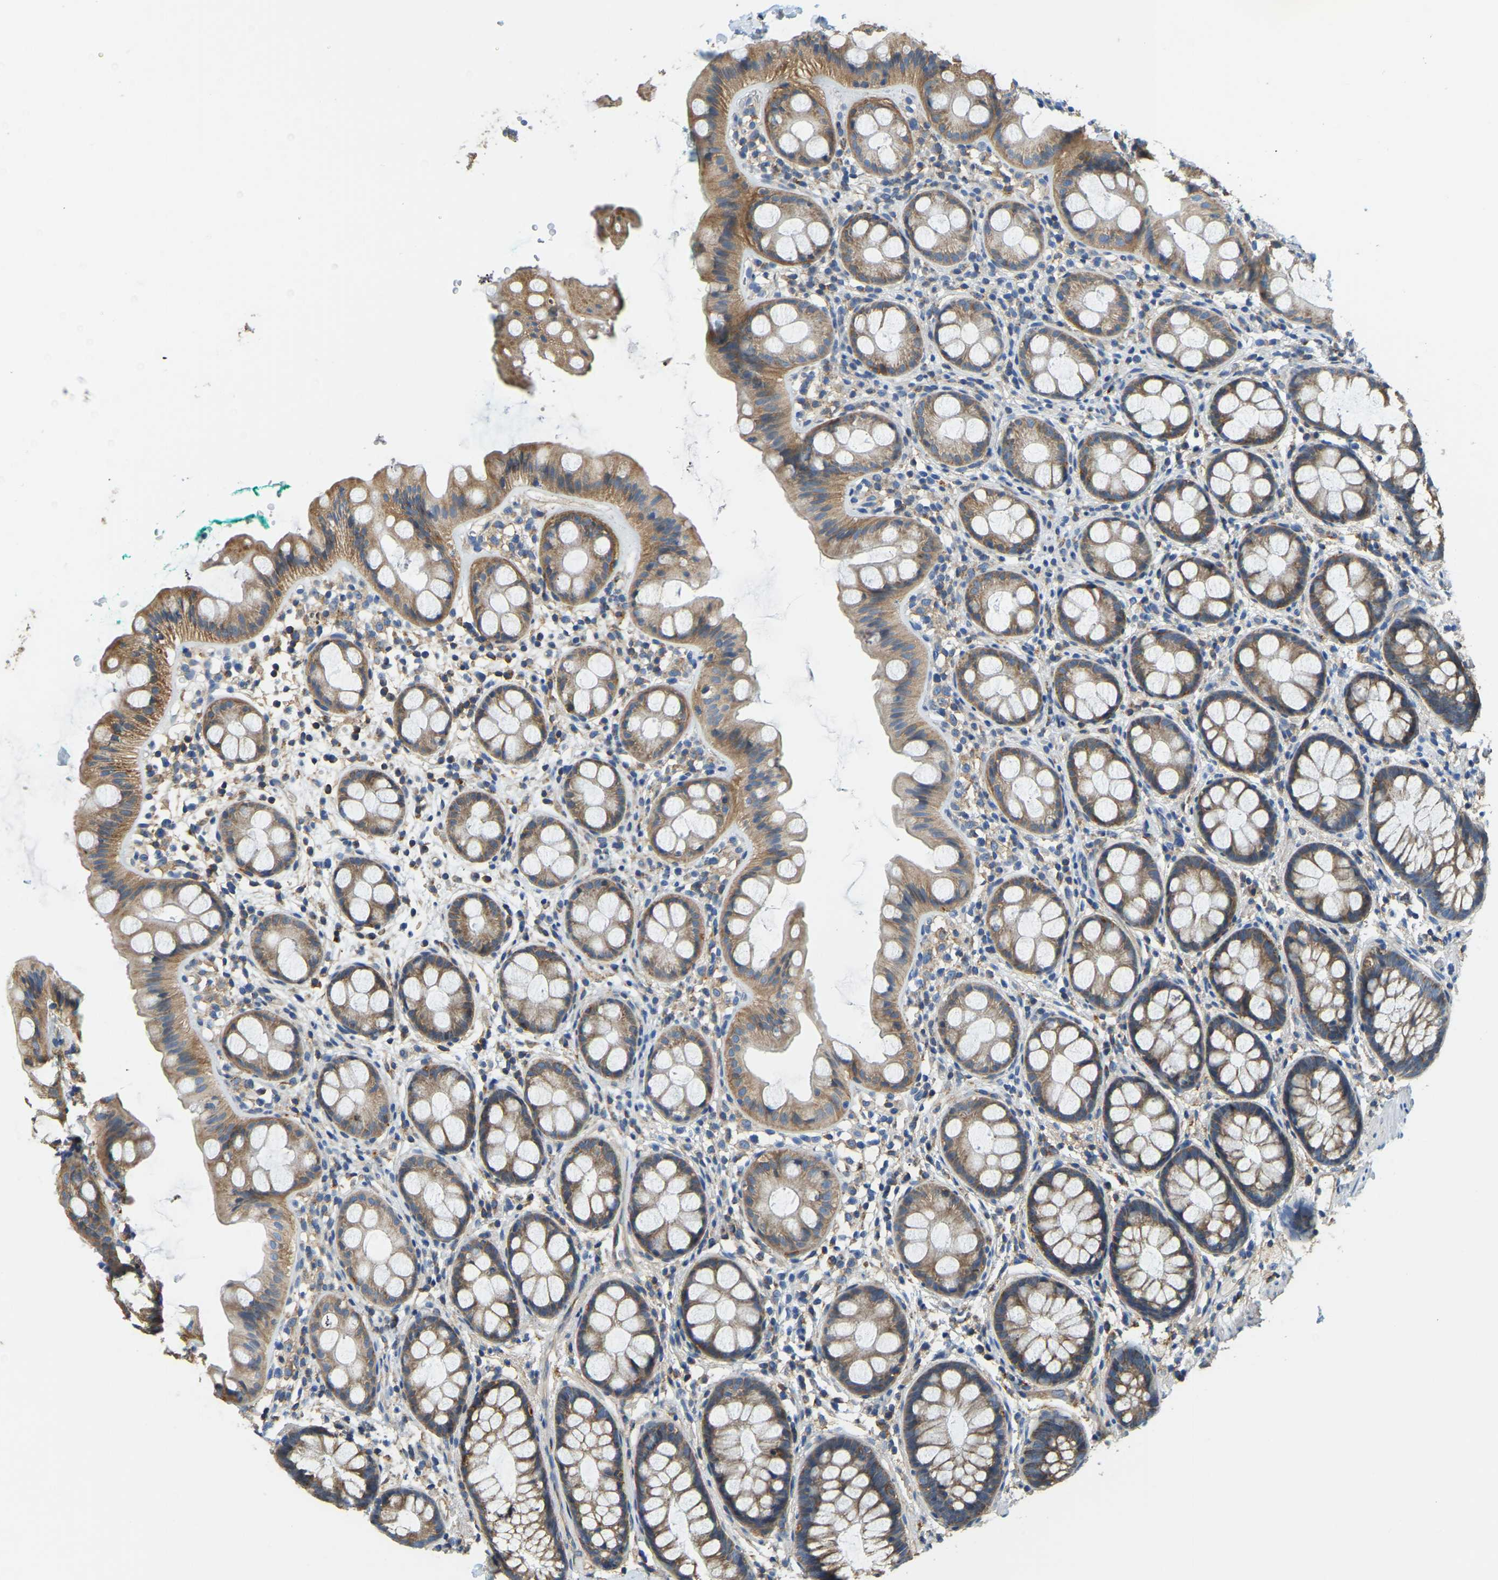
{"staining": {"intensity": "moderate", "quantity": ">75%", "location": "cytoplasmic/membranous"}, "tissue": "rectum", "cell_type": "Glandular cells", "image_type": "normal", "snomed": [{"axis": "morphology", "description": "Normal tissue, NOS"}, {"axis": "topography", "description": "Rectum"}], "caption": "Protein expression analysis of unremarkable rectum reveals moderate cytoplasmic/membranous staining in approximately >75% of glandular cells.", "gene": "AHNAK", "patient": {"sex": "female", "age": 65}}